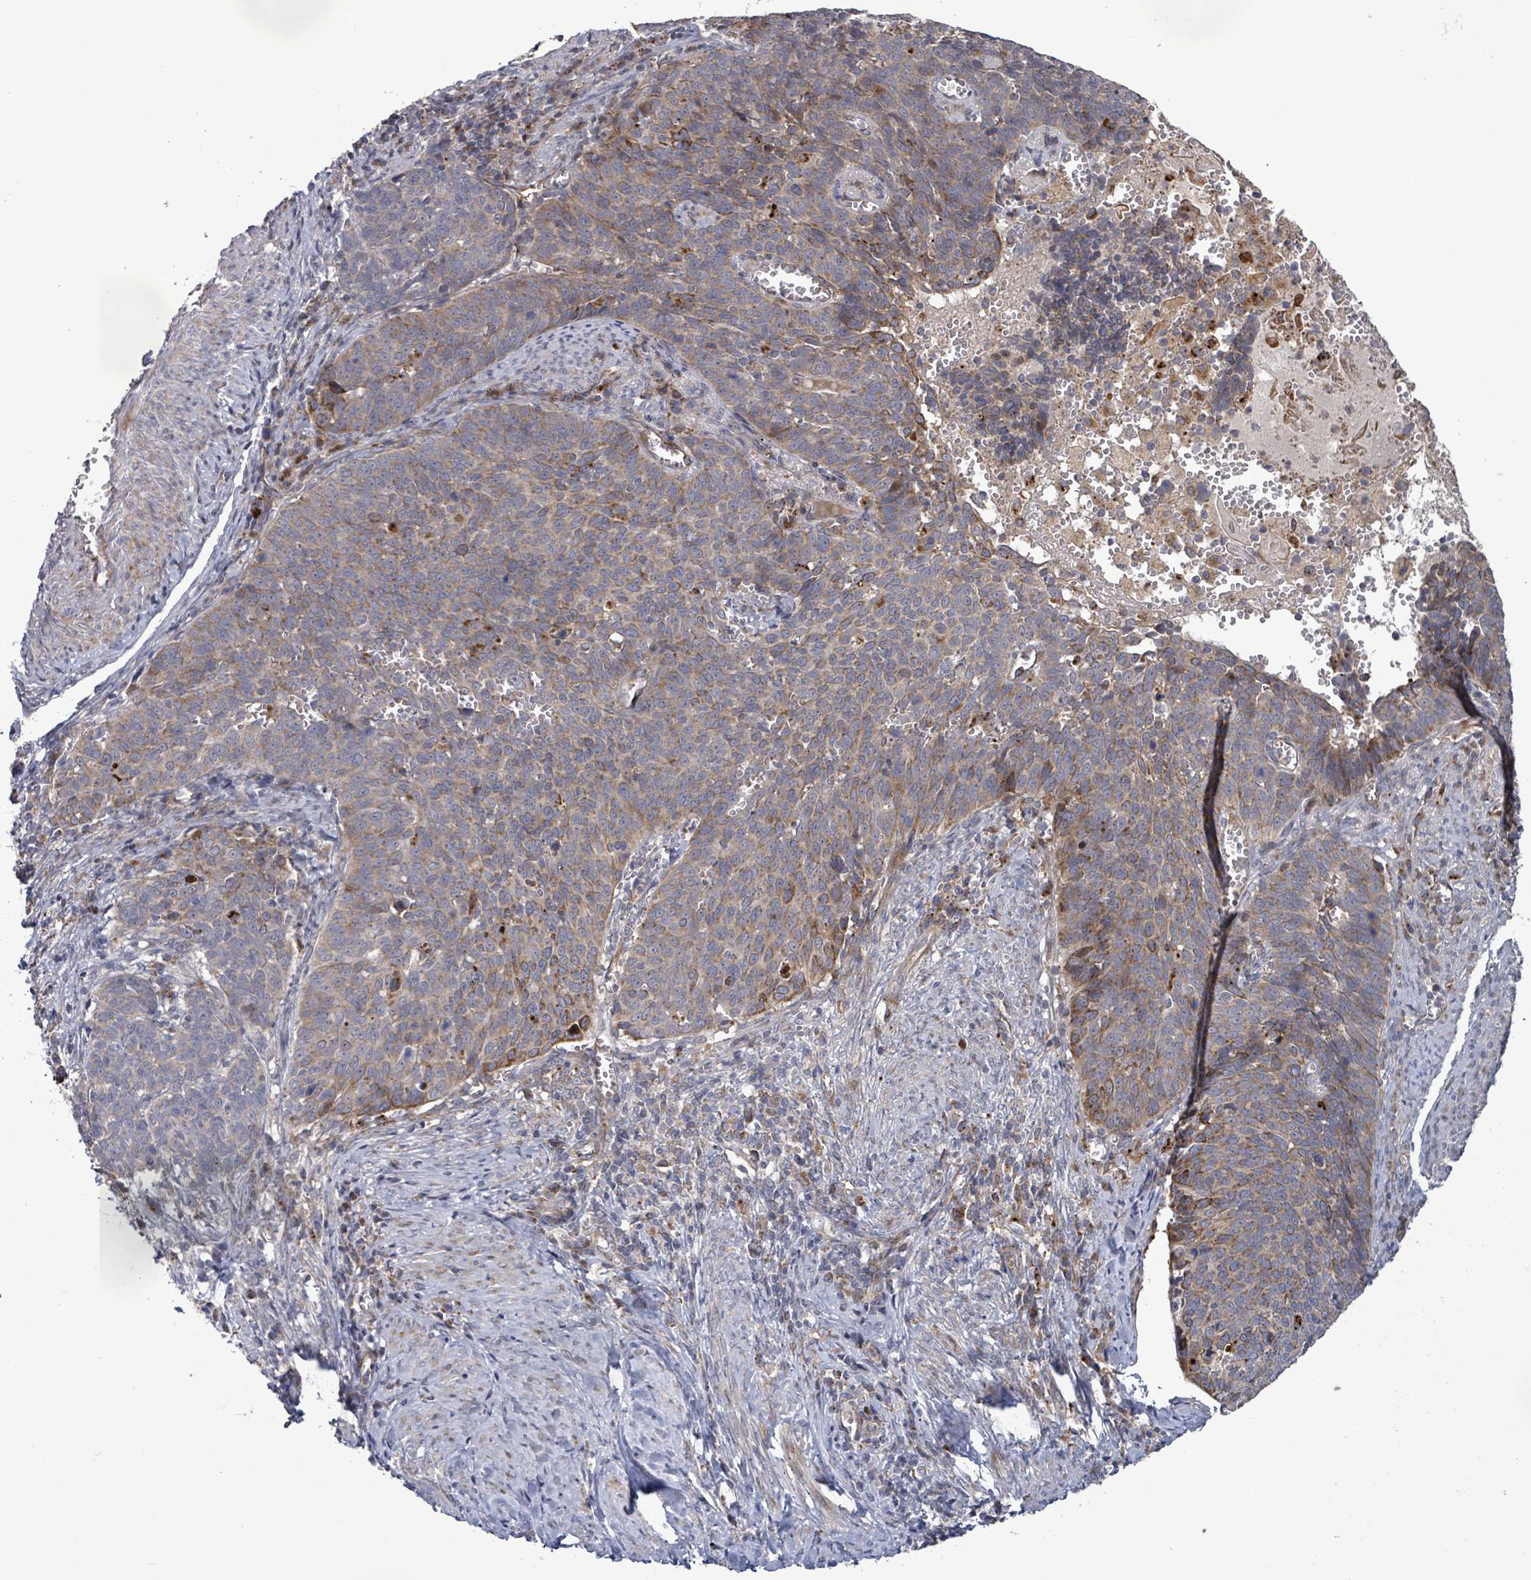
{"staining": {"intensity": "moderate", "quantity": "25%-75%", "location": "cytoplasmic/membranous"}, "tissue": "cervical cancer", "cell_type": "Tumor cells", "image_type": "cancer", "snomed": [{"axis": "morphology", "description": "Normal tissue, NOS"}, {"axis": "morphology", "description": "Squamous cell carcinoma, NOS"}, {"axis": "topography", "description": "Cervix"}], "caption": "Moderate cytoplasmic/membranous positivity for a protein is identified in approximately 25%-75% of tumor cells of cervical cancer (squamous cell carcinoma) using IHC.", "gene": "DIPK2A", "patient": {"sex": "female", "age": 39}}